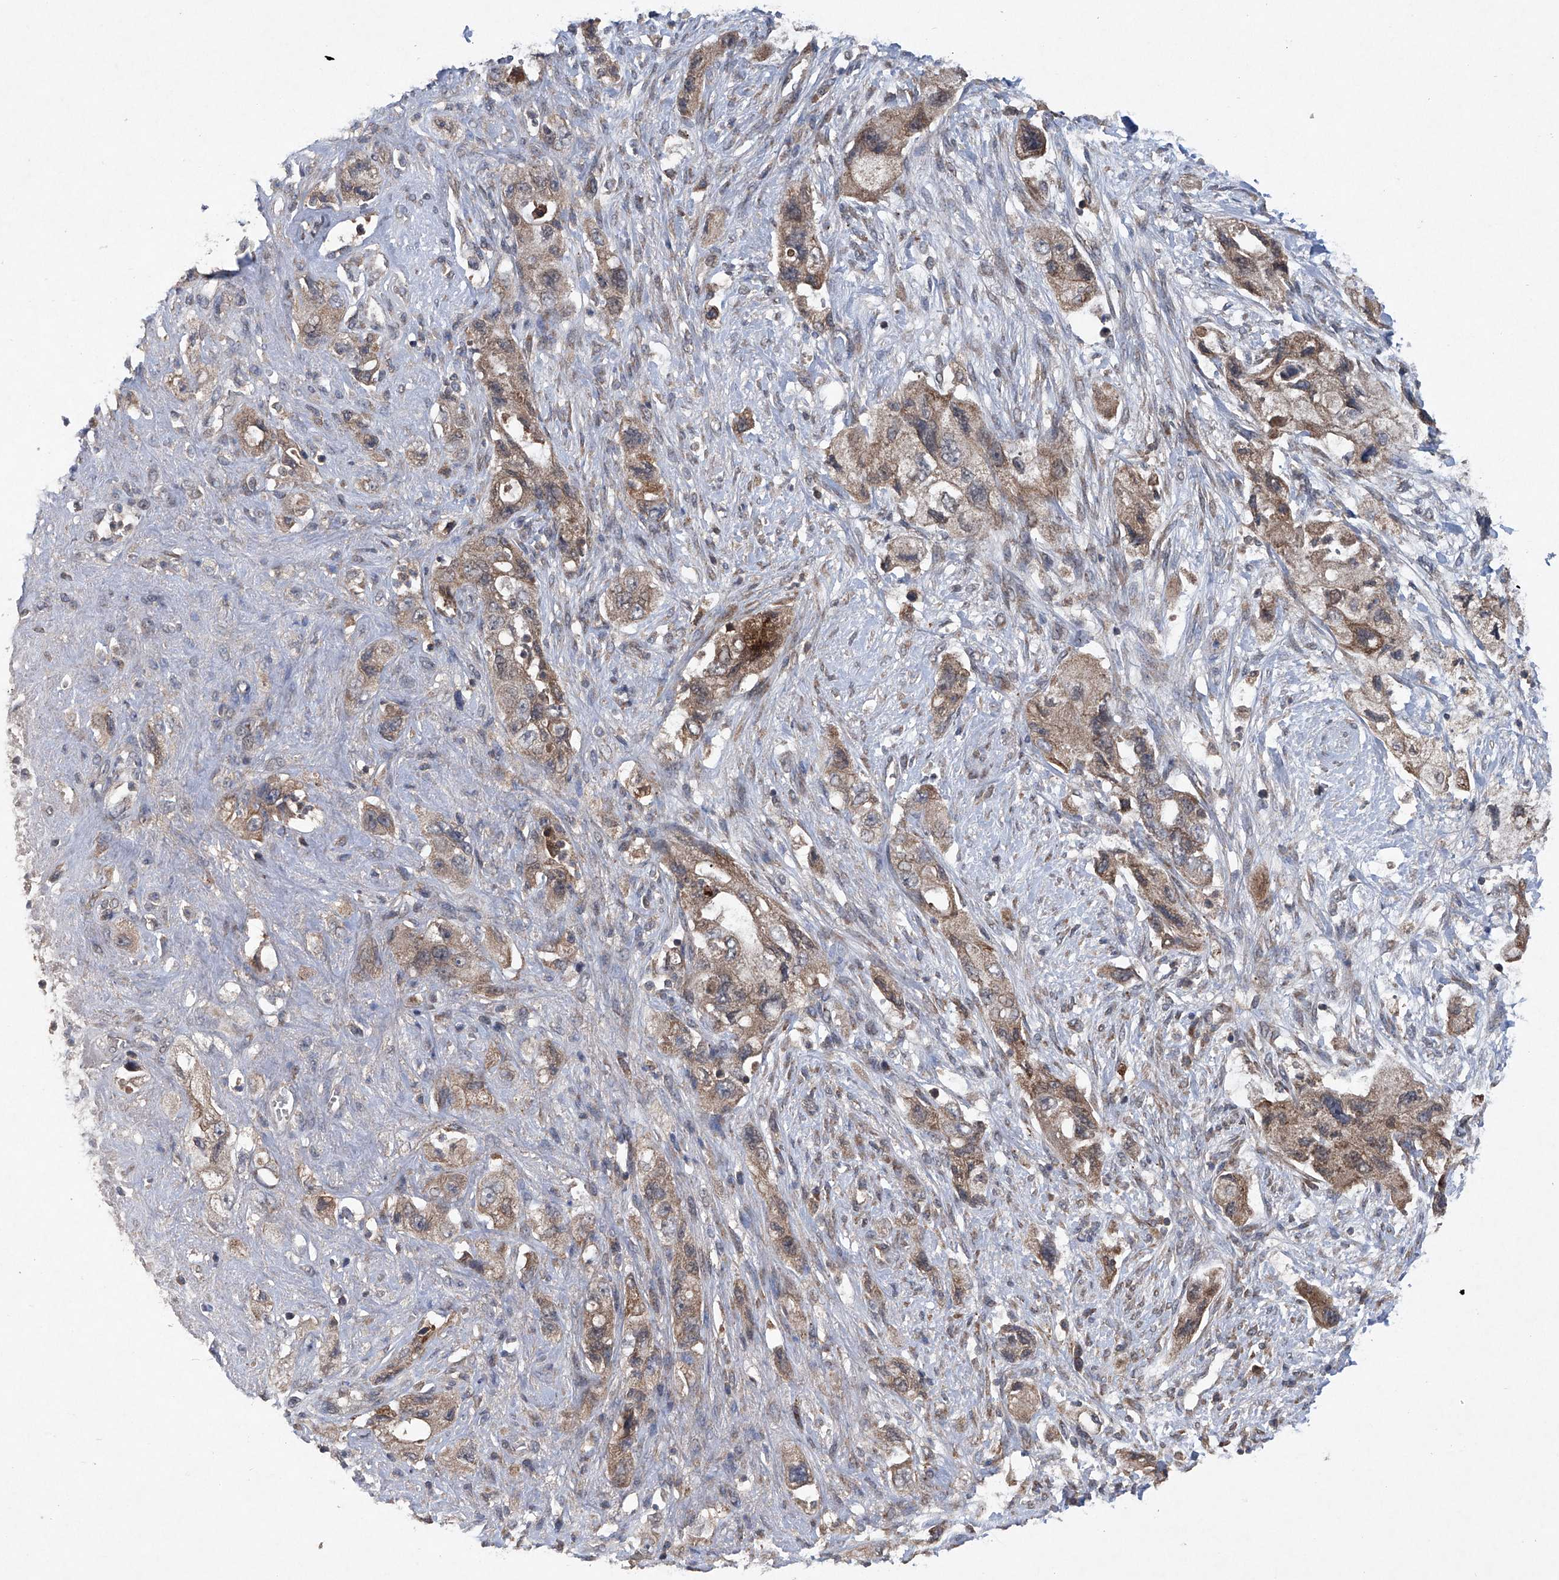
{"staining": {"intensity": "moderate", "quantity": ">75%", "location": "cytoplasmic/membranous"}, "tissue": "pancreatic cancer", "cell_type": "Tumor cells", "image_type": "cancer", "snomed": [{"axis": "morphology", "description": "Adenocarcinoma, NOS"}, {"axis": "topography", "description": "Pancreas"}], "caption": "Moderate cytoplasmic/membranous staining for a protein is present in approximately >75% of tumor cells of pancreatic adenocarcinoma using immunohistochemistry (IHC).", "gene": "SUMF2", "patient": {"sex": "female", "age": 73}}